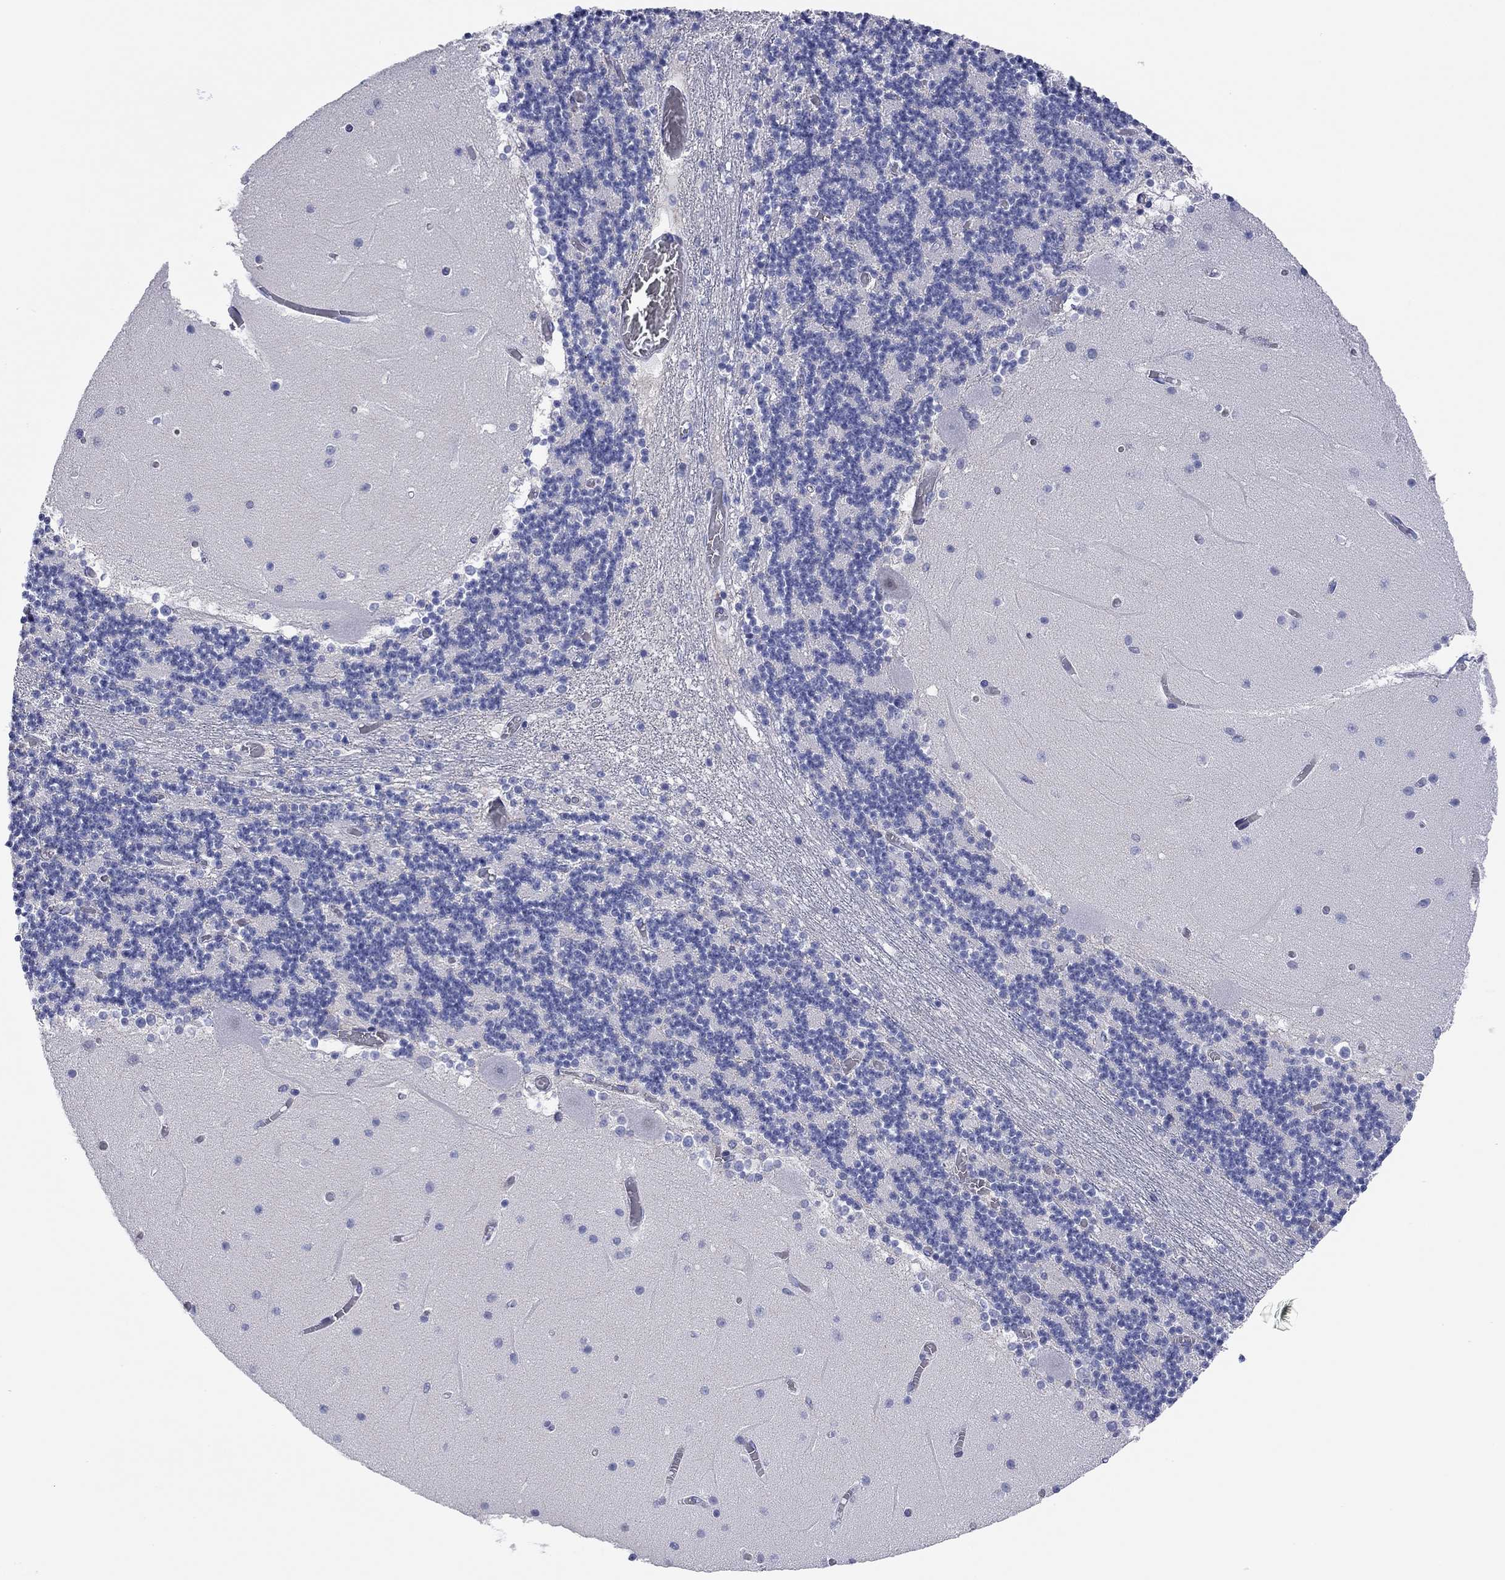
{"staining": {"intensity": "negative", "quantity": "none", "location": "none"}, "tissue": "cerebellum", "cell_type": "Cells in granular layer", "image_type": "normal", "snomed": [{"axis": "morphology", "description": "Normal tissue, NOS"}, {"axis": "topography", "description": "Cerebellum"}], "caption": "The image displays no significant expression in cells in granular layer of cerebellum.", "gene": "ENSG00000269035", "patient": {"sex": "female", "age": 28}}